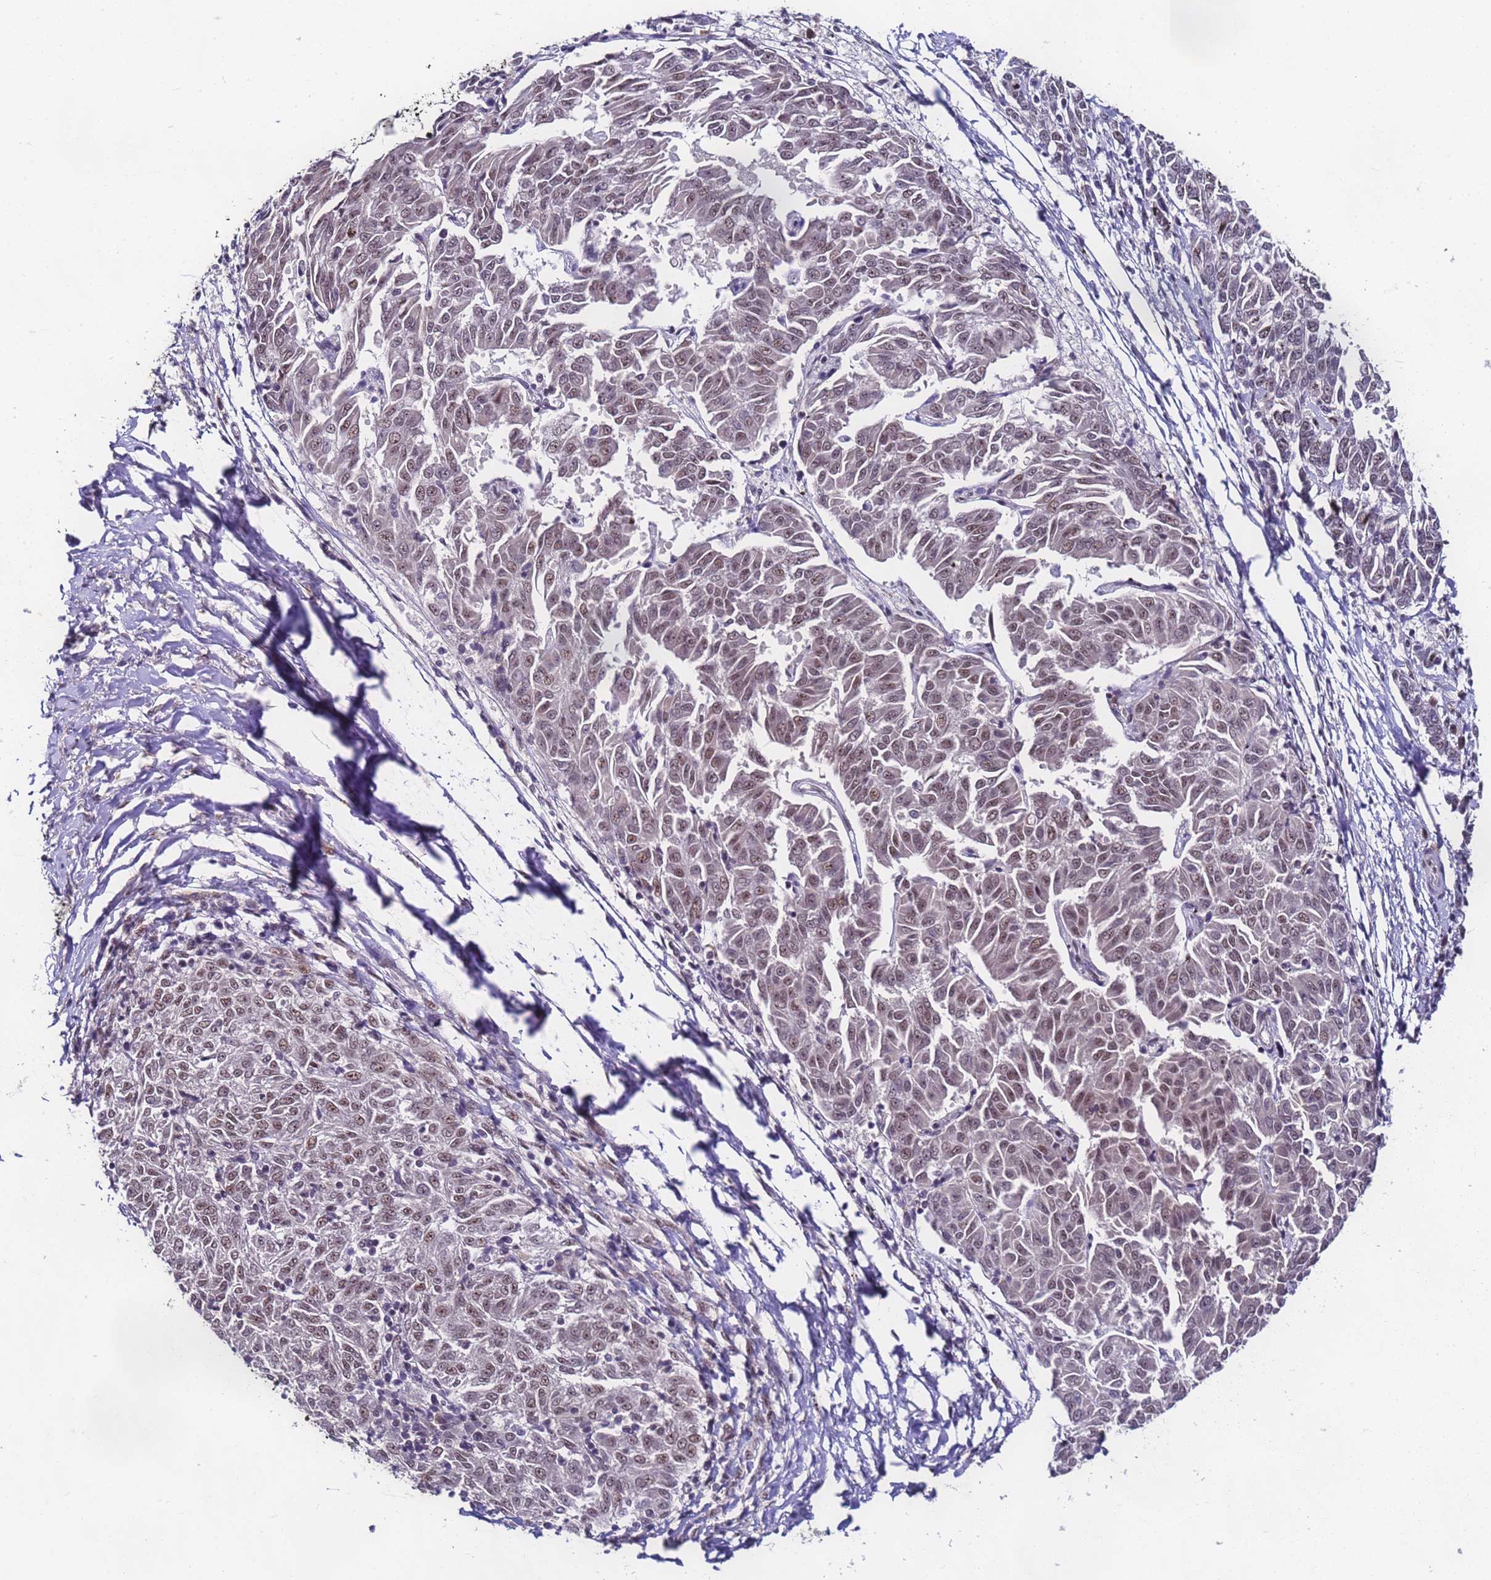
{"staining": {"intensity": "weak", "quantity": "25%-75%", "location": "nuclear"}, "tissue": "melanoma", "cell_type": "Tumor cells", "image_type": "cancer", "snomed": [{"axis": "morphology", "description": "Malignant melanoma, NOS"}, {"axis": "topography", "description": "Skin"}], "caption": "The micrograph displays staining of malignant melanoma, revealing weak nuclear protein positivity (brown color) within tumor cells.", "gene": "FNBP4", "patient": {"sex": "female", "age": 72}}